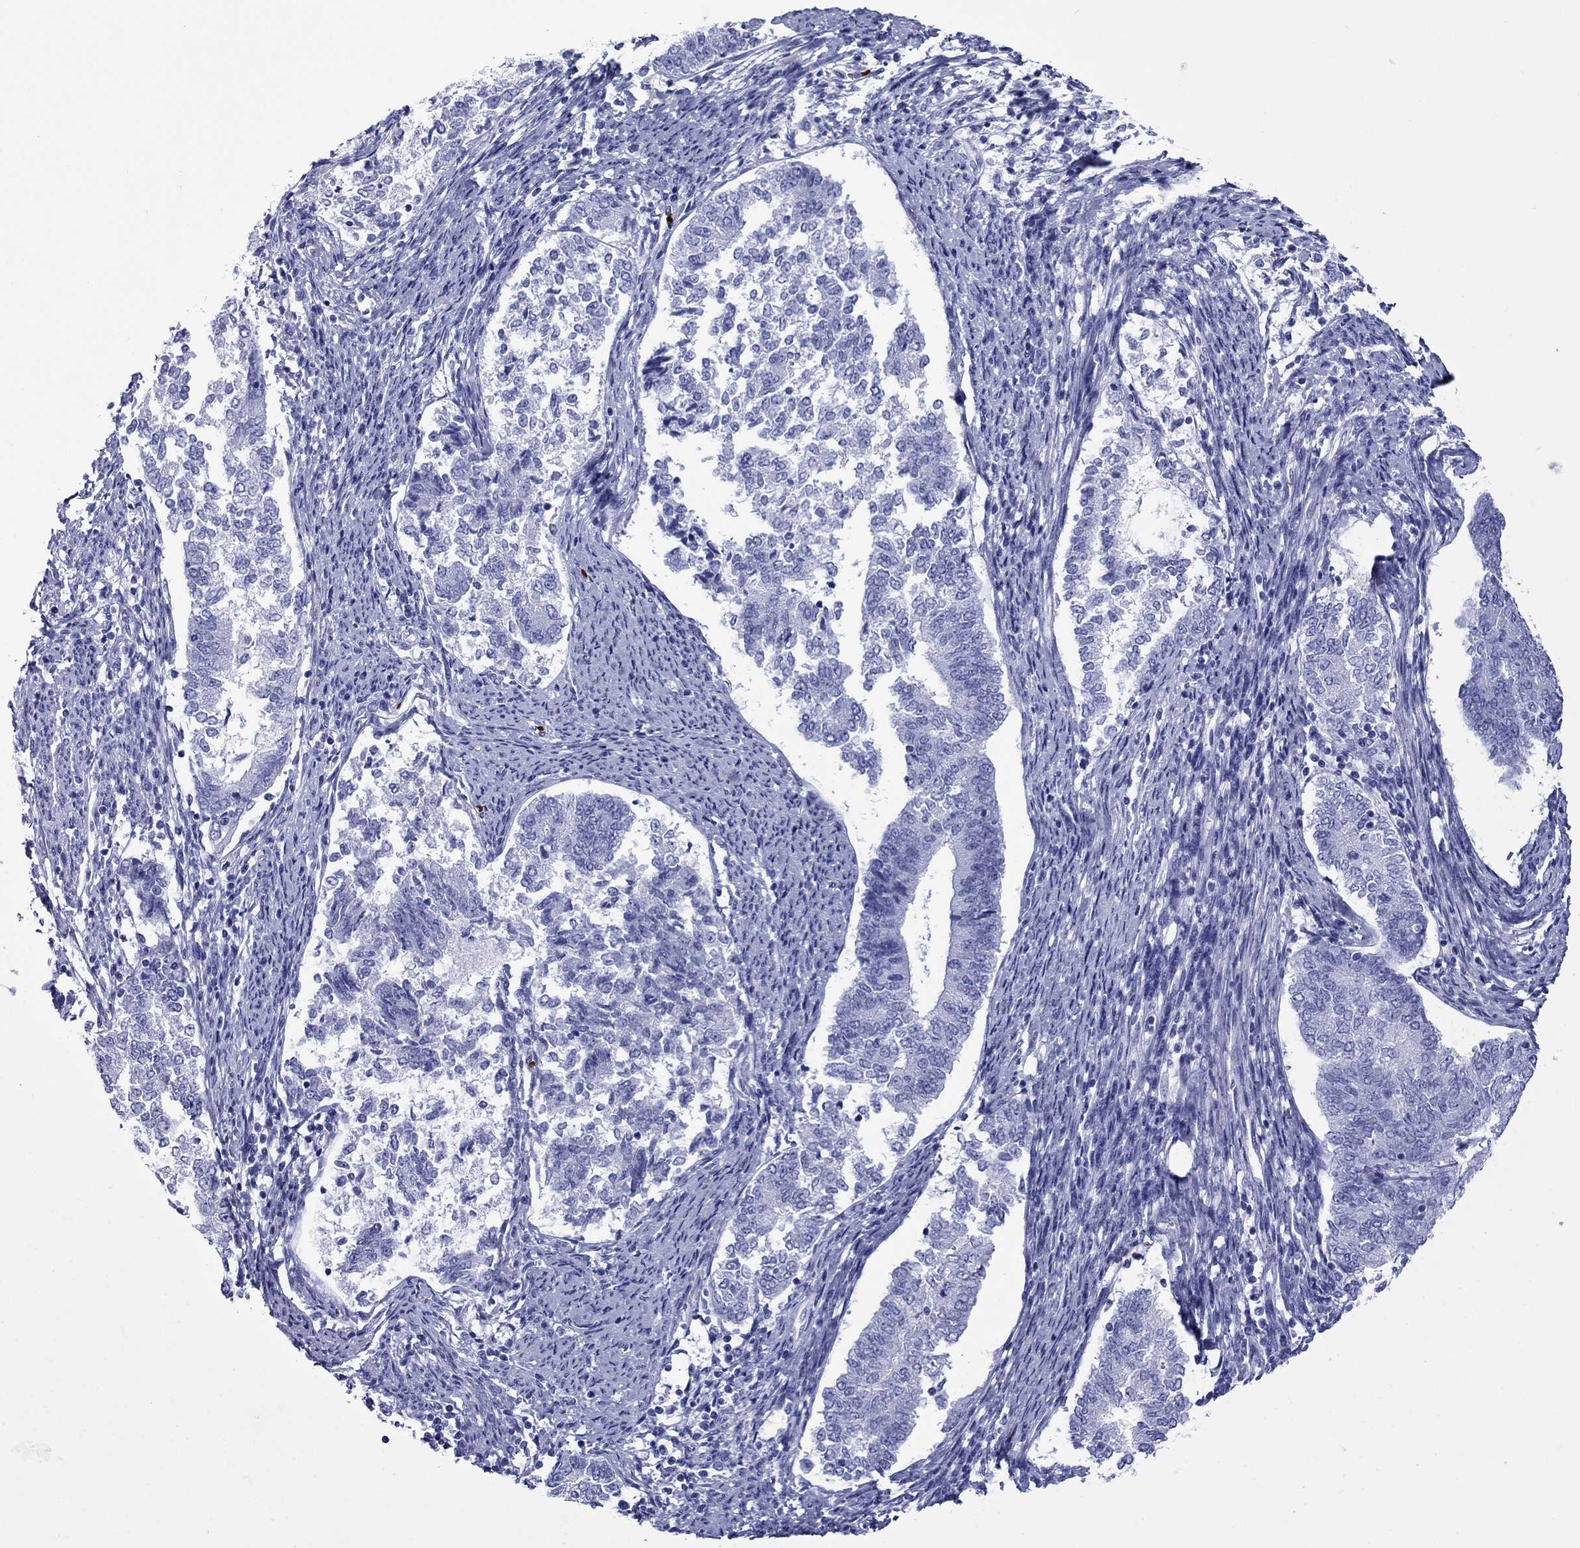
{"staining": {"intensity": "negative", "quantity": "none", "location": "none"}, "tissue": "endometrial cancer", "cell_type": "Tumor cells", "image_type": "cancer", "snomed": [{"axis": "morphology", "description": "Adenocarcinoma, NOS"}, {"axis": "topography", "description": "Endometrium"}], "caption": "High power microscopy photomicrograph of an immunohistochemistry image of endometrial cancer (adenocarcinoma), revealing no significant staining in tumor cells.", "gene": "ROM1", "patient": {"sex": "female", "age": 65}}